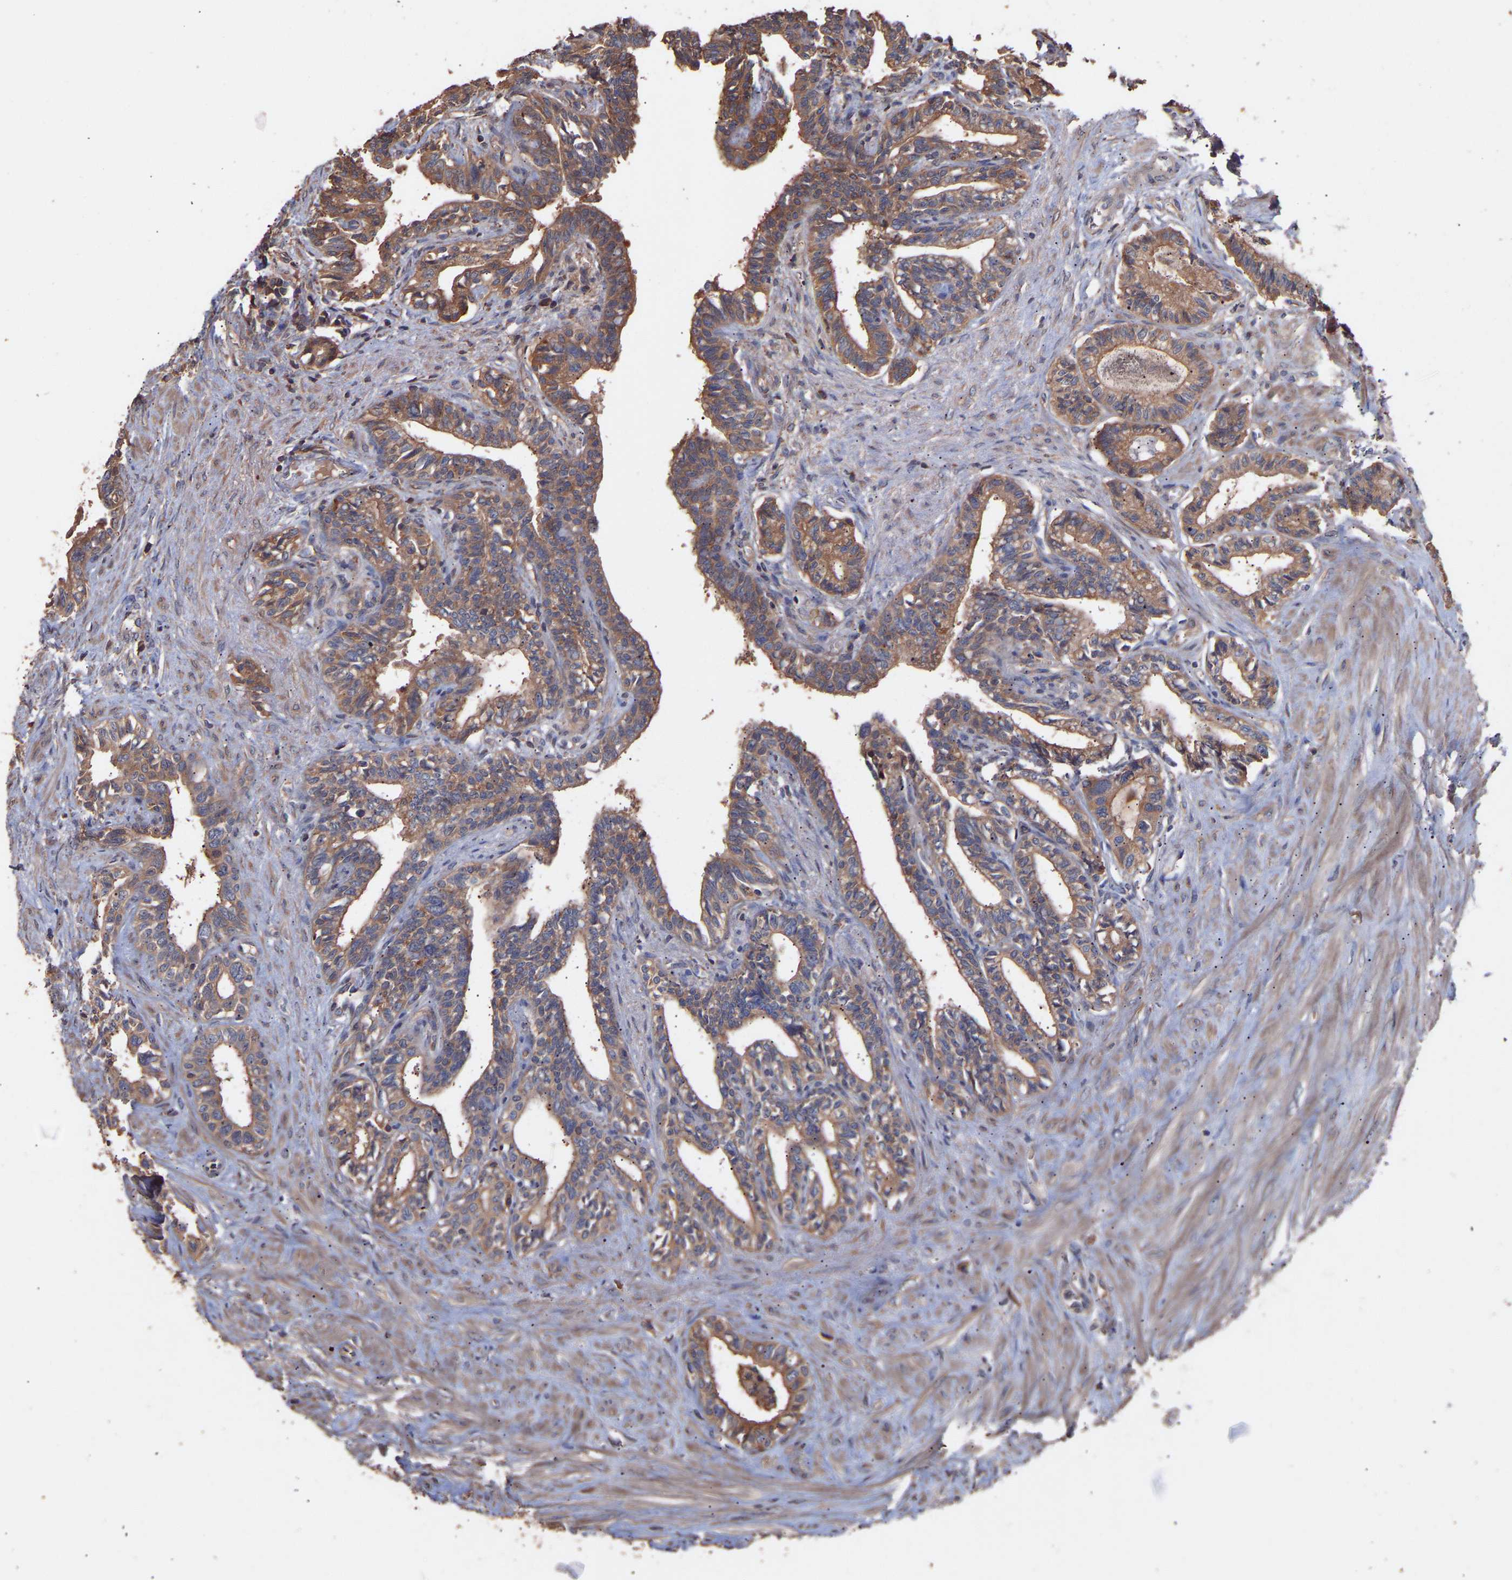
{"staining": {"intensity": "moderate", "quantity": ">75%", "location": "cytoplasmic/membranous"}, "tissue": "seminal vesicle", "cell_type": "Glandular cells", "image_type": "normal", "snomed": [{"axis": "morphology", "description": "Normal tissue, NOS"}, {"axis": "morphology", "description": "Adenocarcinoma, High grade"}, {"axis": "topography", "description": "Prostate"}, {"axis": "topography", "description": "Seminal veicle"}], "caption": "The immunohistochemical stain shows moderate cytoplasmic/membranous positivity in glandular cells of normal seminal vesicle. (DAB (3,3'-diaminobenzidine) IHC, brown staining for protein, blue staining for nuclei).", "gene": "TMEM268", "patient": {"sex": "male", "age": 55}}